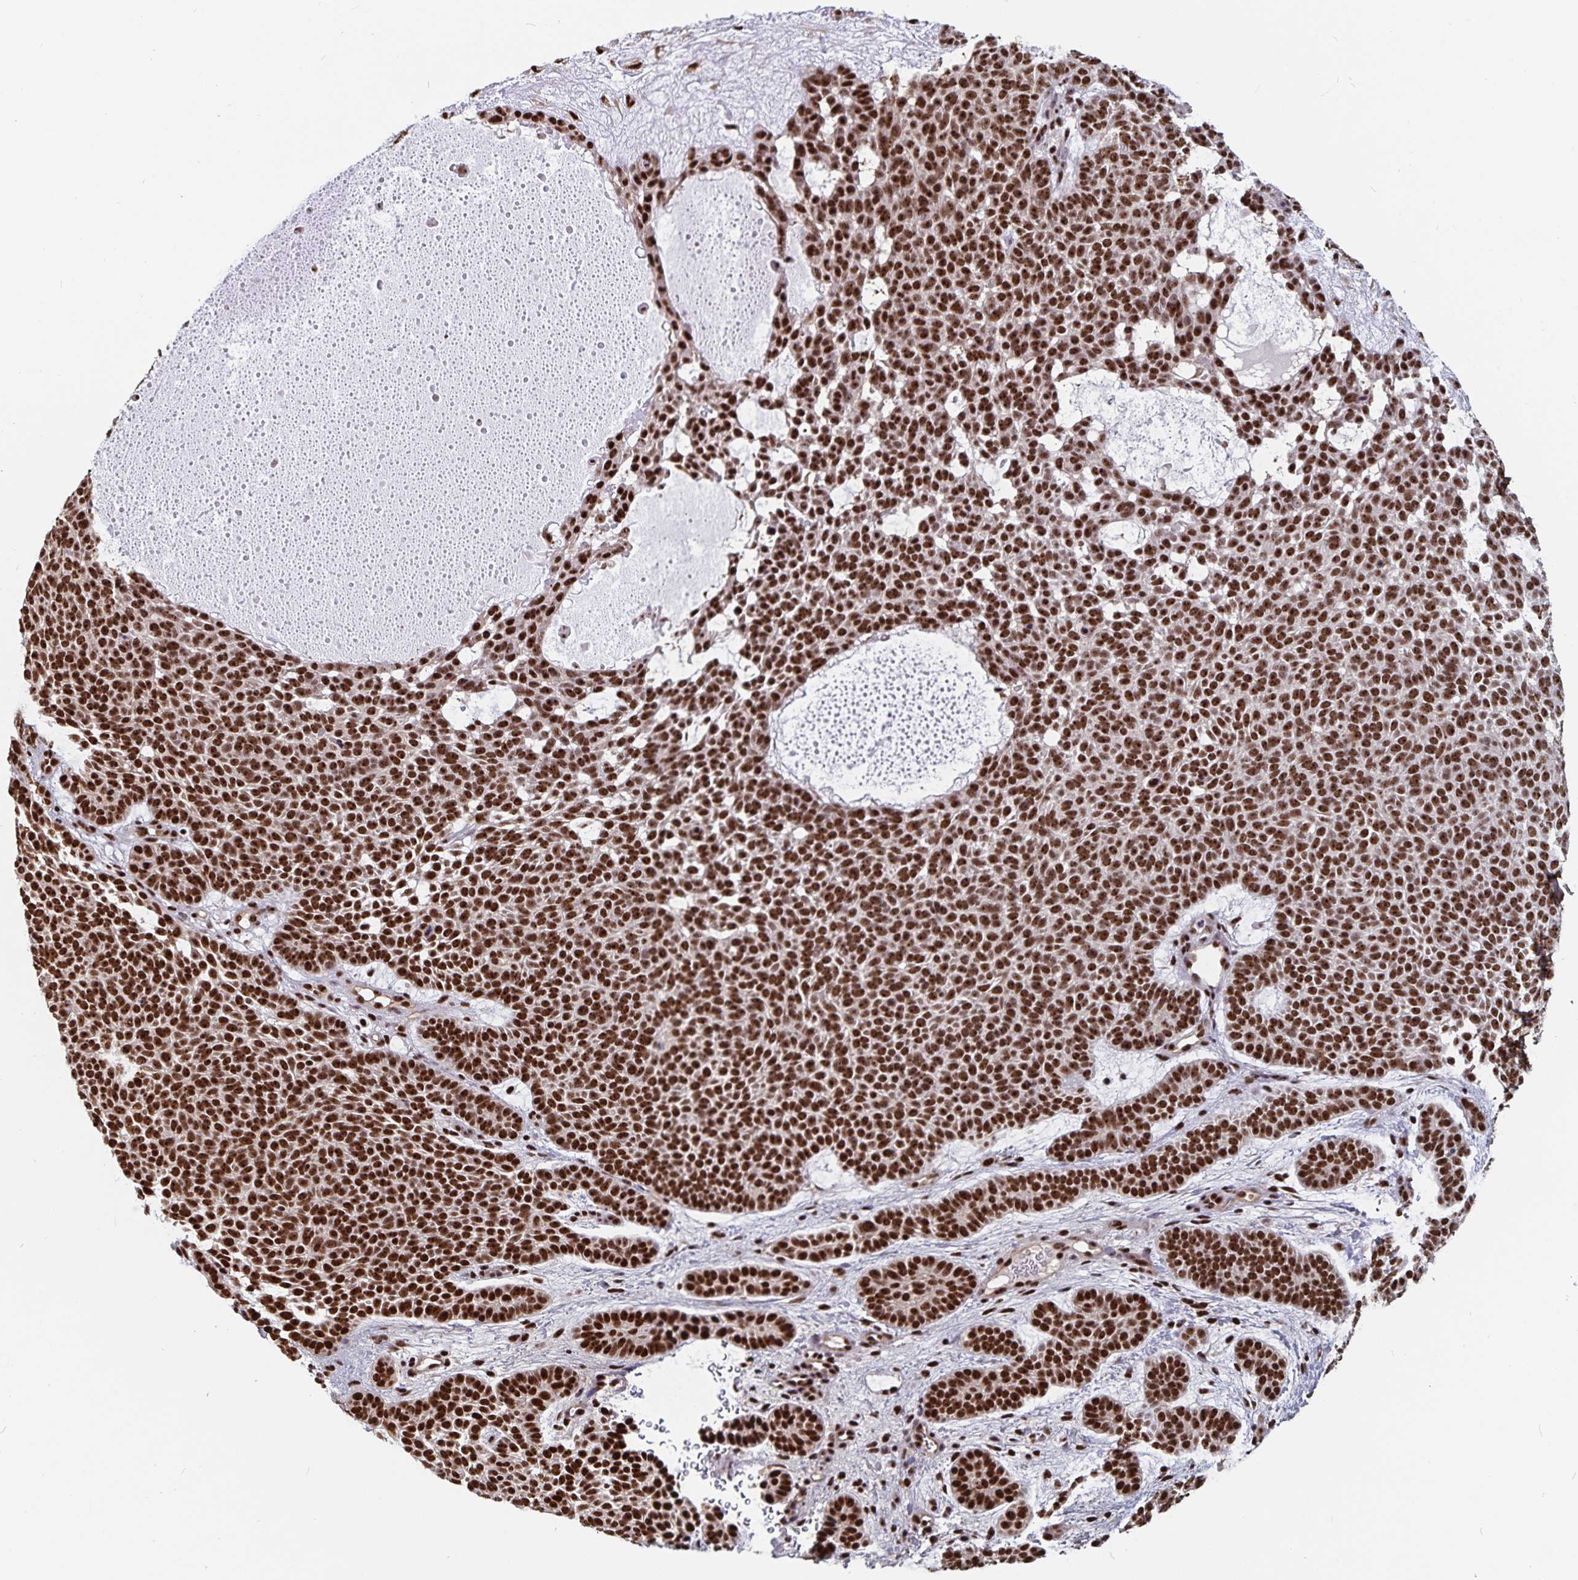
{"staining": {"intensity": "strong", "quantity": ">75%", "location": "nuclear"}, "tissue": "skin cancer", "cell_type": "Tumor cells", "image_type": "cancer", "snomed": [{"axis": "morphology", "description": "Basal cell carcinoma"}, {"axis": "topography", "description": "Skin"}], "caption": "Immunohistochemistry (DAB (3,3'-diaminobenzidine)) staining of human basal cell carcinoma (skin) displays strong nuclear protein positivity in about >75% of tumor cells. The staining was performed using DAB to visualize the protein expression in brown, while the nuclei were stained in blue with hematoxylin (Magnification: 20x).", "gene": "LAS1L", "patient": {"sex": "female", "age": 82}}